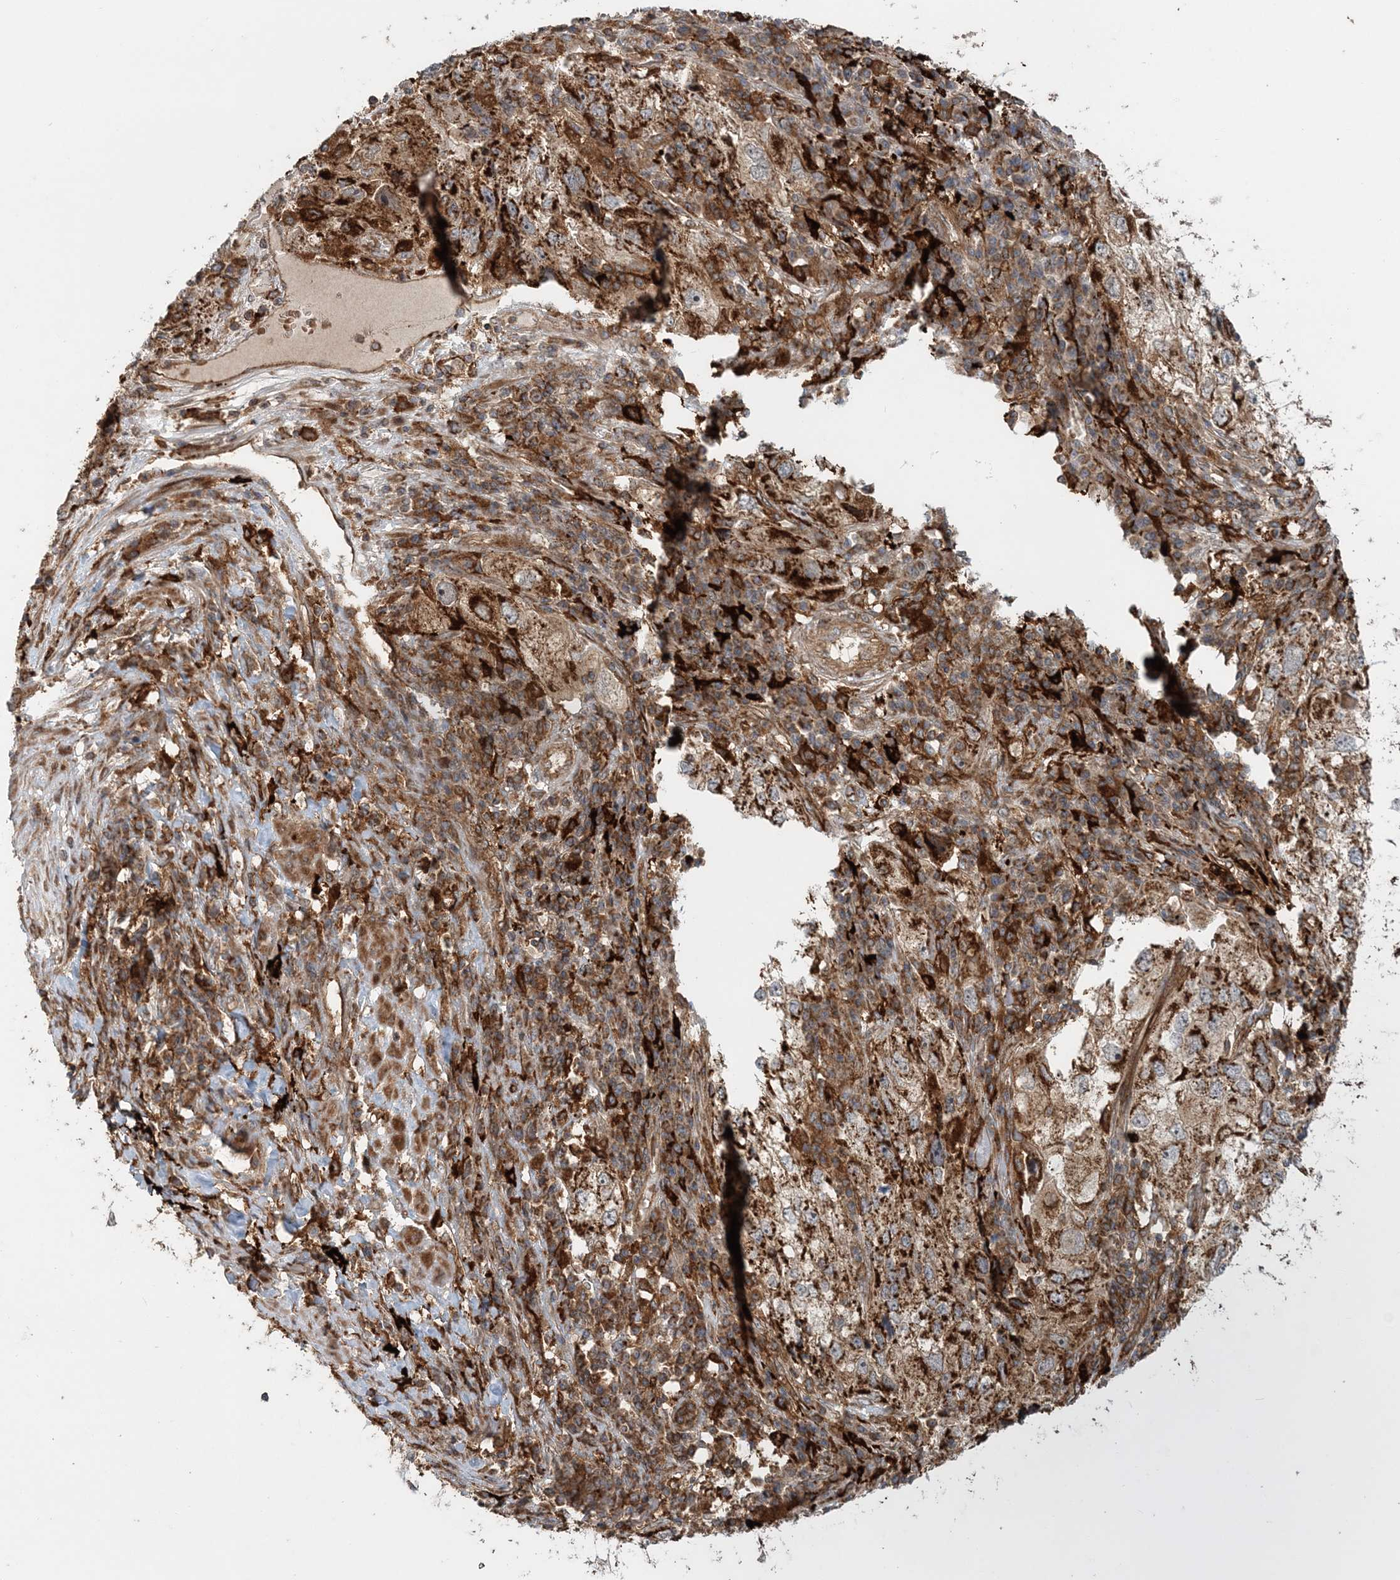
{"staining": {"intensity": "strong", "quantity": ">75%", "location": "cytoplasmic/membranous"}, "tissue": "endometrial cancer", "cell_type": "Tumor cells", "image_type": "cancer", "snomed": [{"axis": "morphology", "description": "Adenocarcinoma, NOS"}, {"axis": "topography", "description": "Endometrium"}], "caption": "Adenocarcinoma (endometrial) tissue displays strong cytoplasmic/membranous expression in approximately >75% of tumor cells, visualized by immunohistochemistry.", "gene": "LRPPRC", "patient": {"sex": "female", "age": 49}}